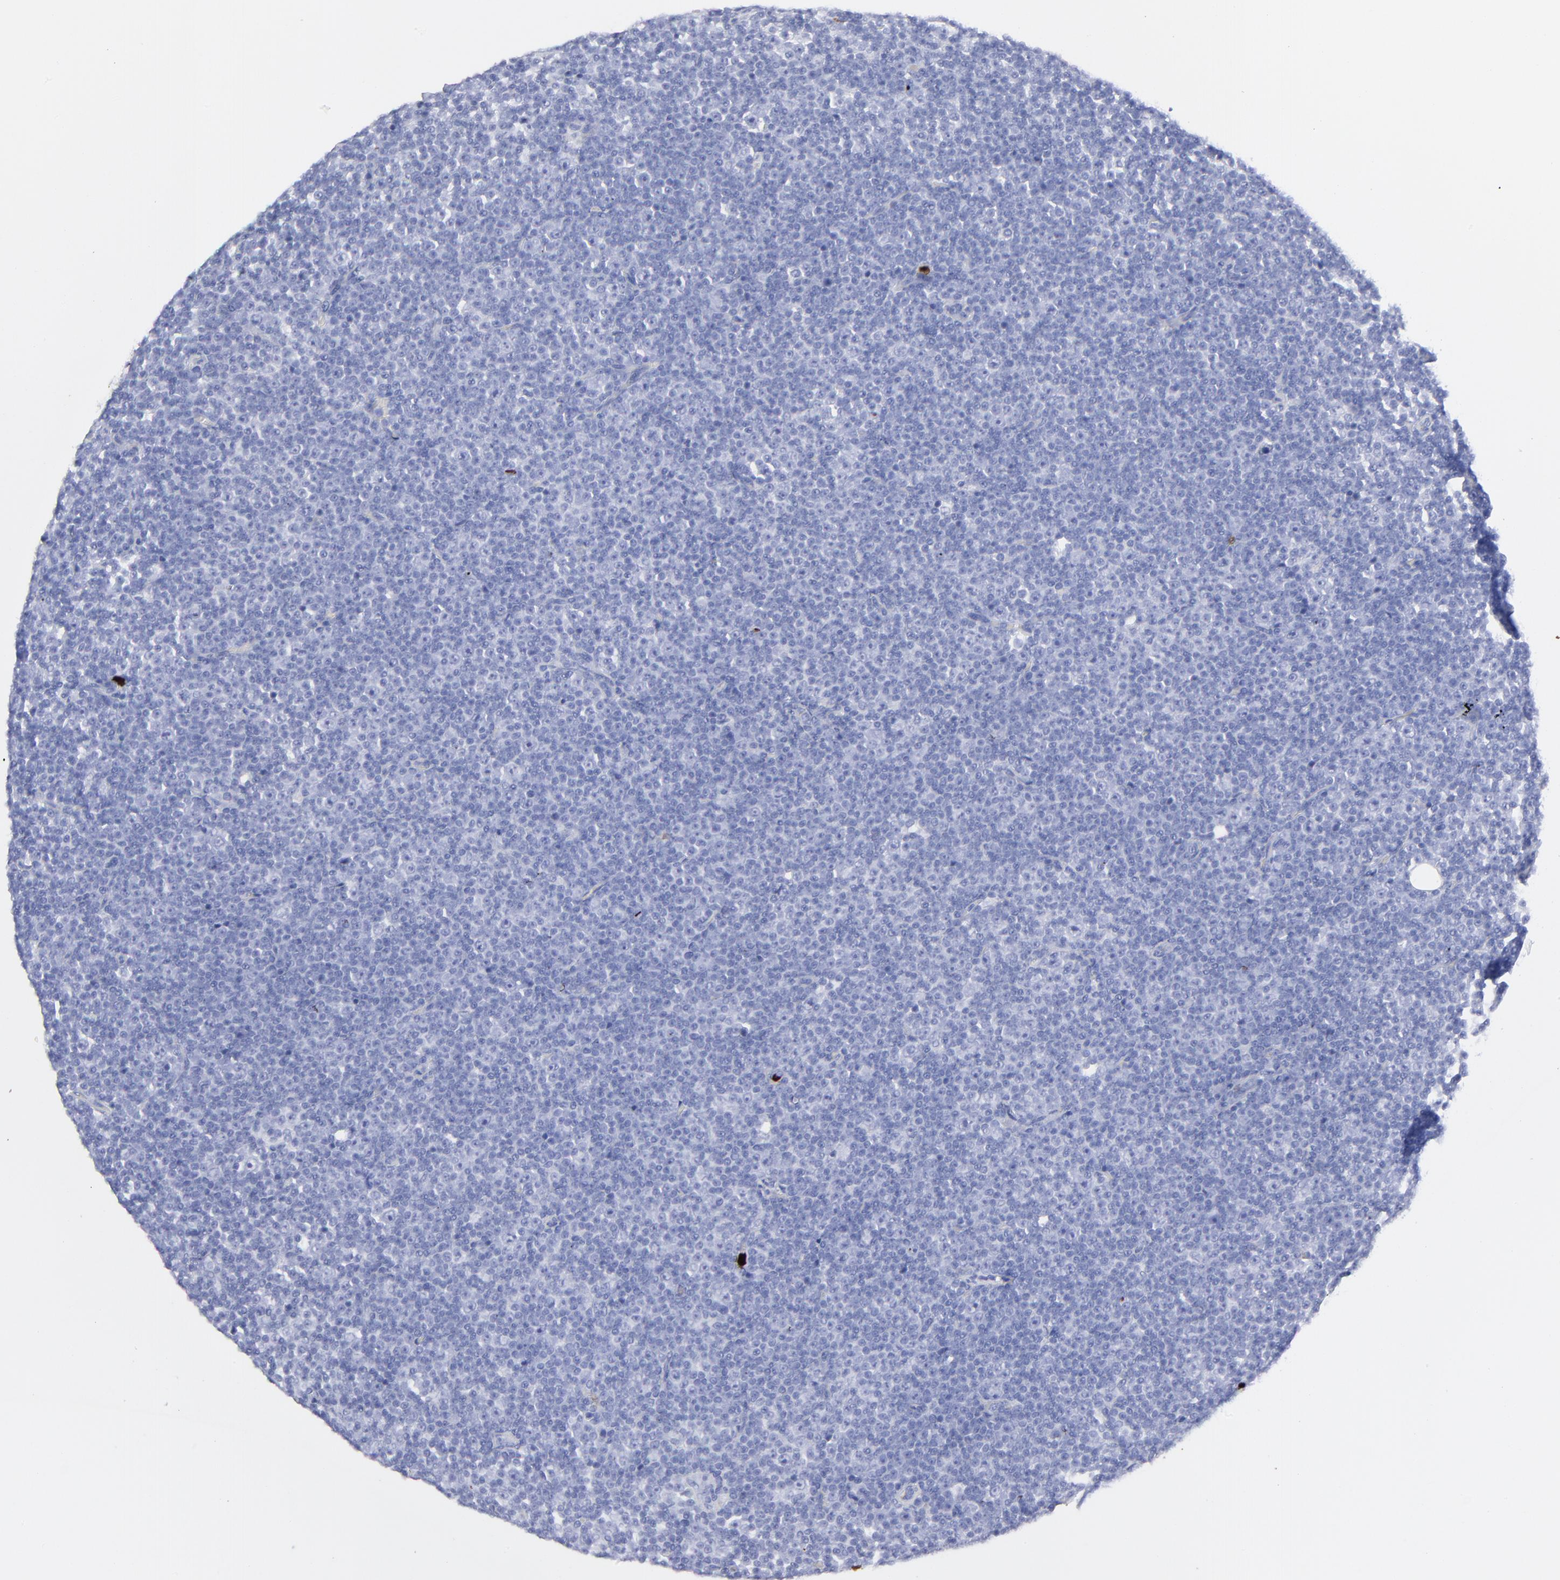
{"staining": {"intensity": "negative", "quantity": "none", "location": "none"}, "tissue": "lymphoma", "cell_type": "Tumor cells", "image_type": "cancer", "snomed": [{"axis": "morphology", "description": "Malignant lymphoma, non-Hodgkin's type, Low grade"}, {"axis": "topography", "description": "Lymph node"}], "caption": "Human lymphoma stained for a protein using IHC shows no expression in tumor cells.", "gene": "S100A12", "patient": {"sex": "female", "age": 67}}